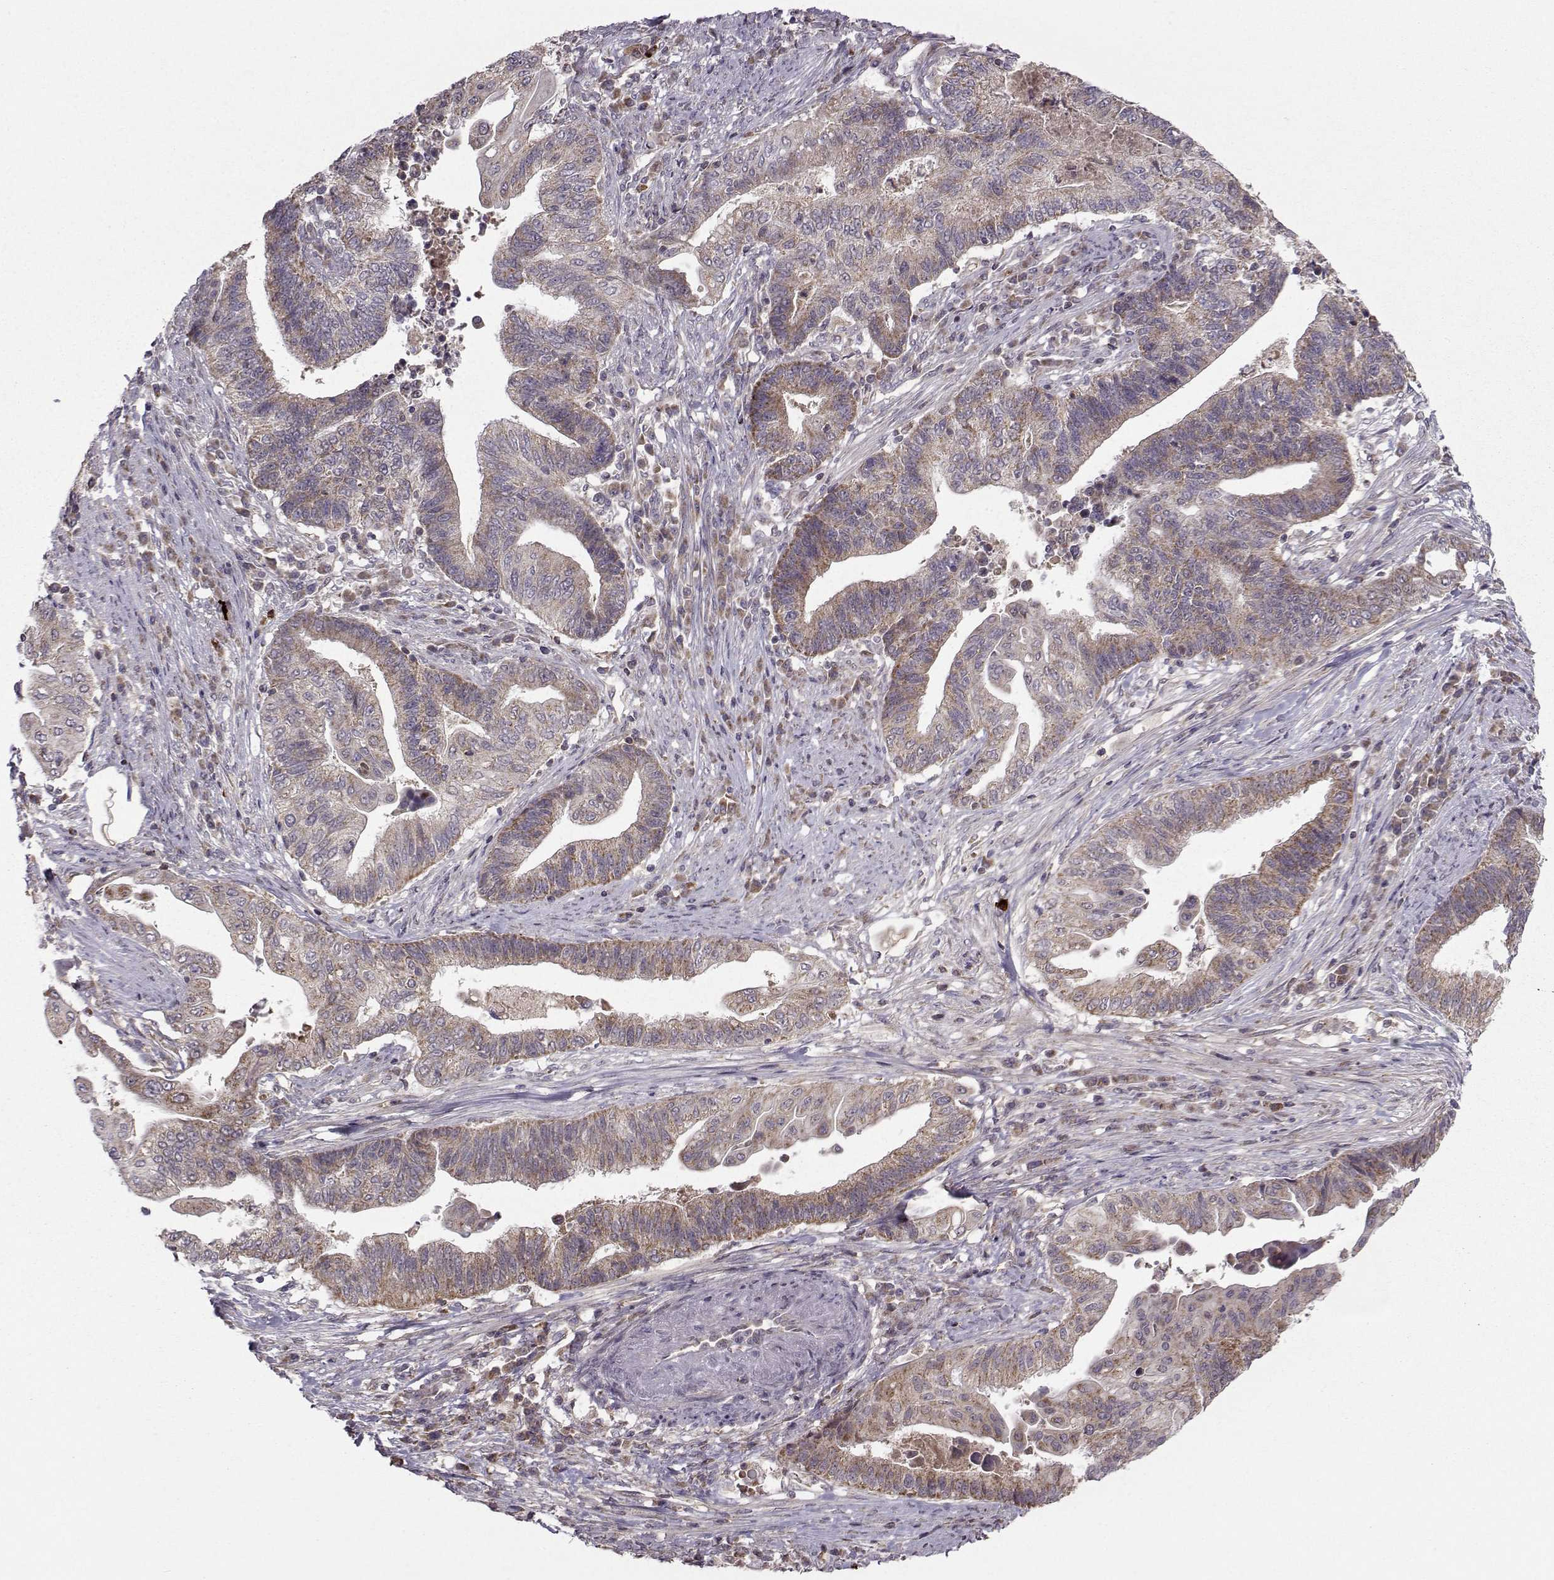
{"staining": {"intensity": "moderate", "quantity": ">75%", "location": "cytoplasmic/membranous"}, "tissue": "endometrial cancer", "cell_type": "Tumor cells", "image_type": "cancer", "snomed": [{"axis": "morphology", "description": "Adenocarcinoma, NOS"}, {"axis": "topography", "description": "Uterus"}, {"axis": "topography", "description": "Endometrium"}], "caption": "Immunohistochemical staining of human endometrial cancer exhibits moderate cytoplasmic/membranous protein positivity in approximately >75% of tumor cells.", "gene": "NECAB3", "patient": {"sex": "female", "age": 54}}